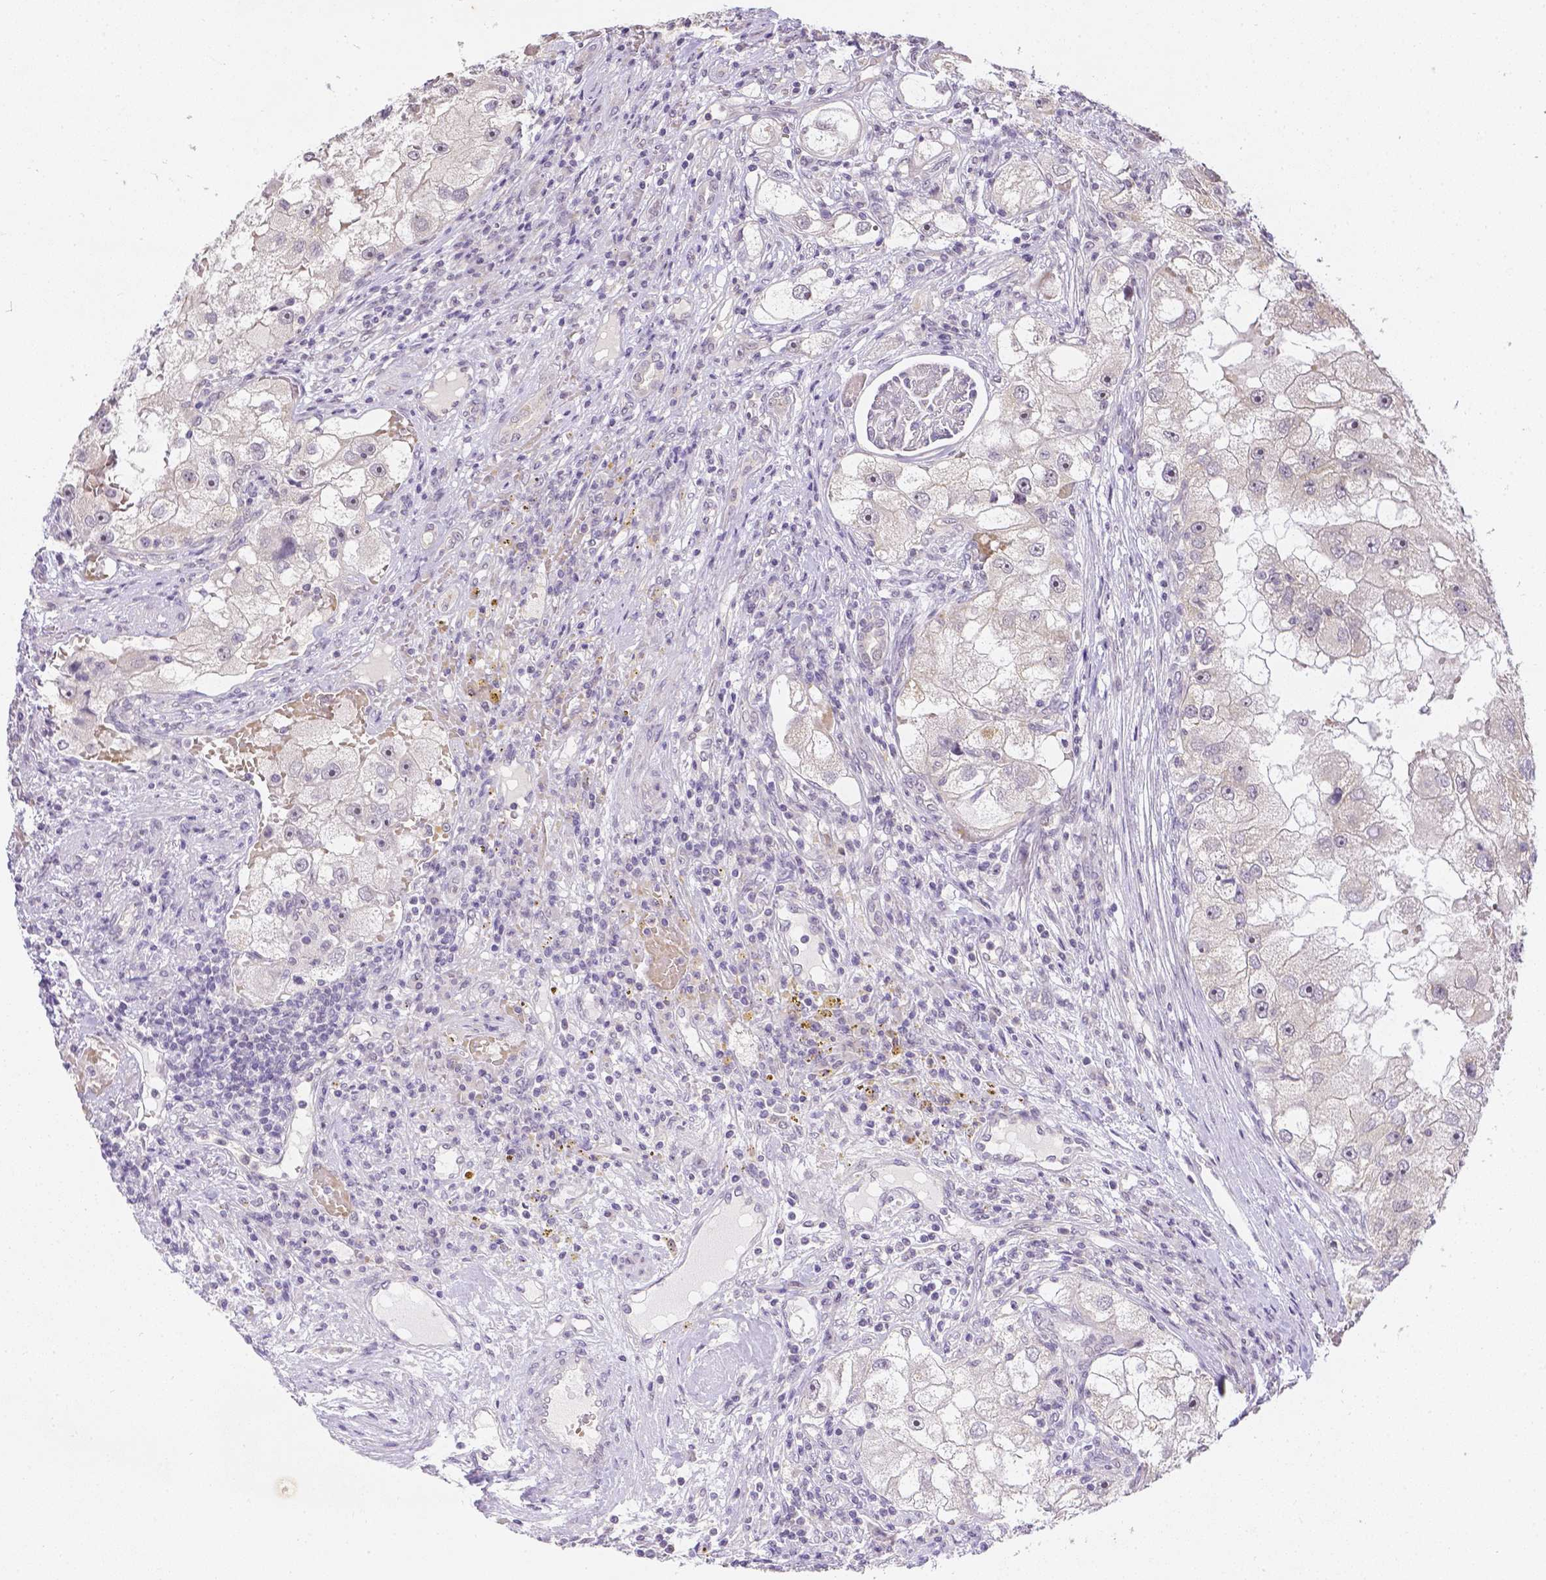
{"staining": {"intensity": "negative", "quantity": "none", "location": "none"}, "tissue": "renal cancer", "cell_type": "Tumor cells", "image_type": "cancer", "snomed": [{"axis": "morphology", "description": "Adenocarcinoma, NOS"}, {"axis": "topography", "description": "Kidney"}], "caption": "Immunohistochemistry (IHC) micrograph of adenocarcinoma (renal) stained for a protein (brown), which demonstrates no expression in tumor cells.", "gene": "ZNF280B", "patient": {"sex": "male", "age": 63}}